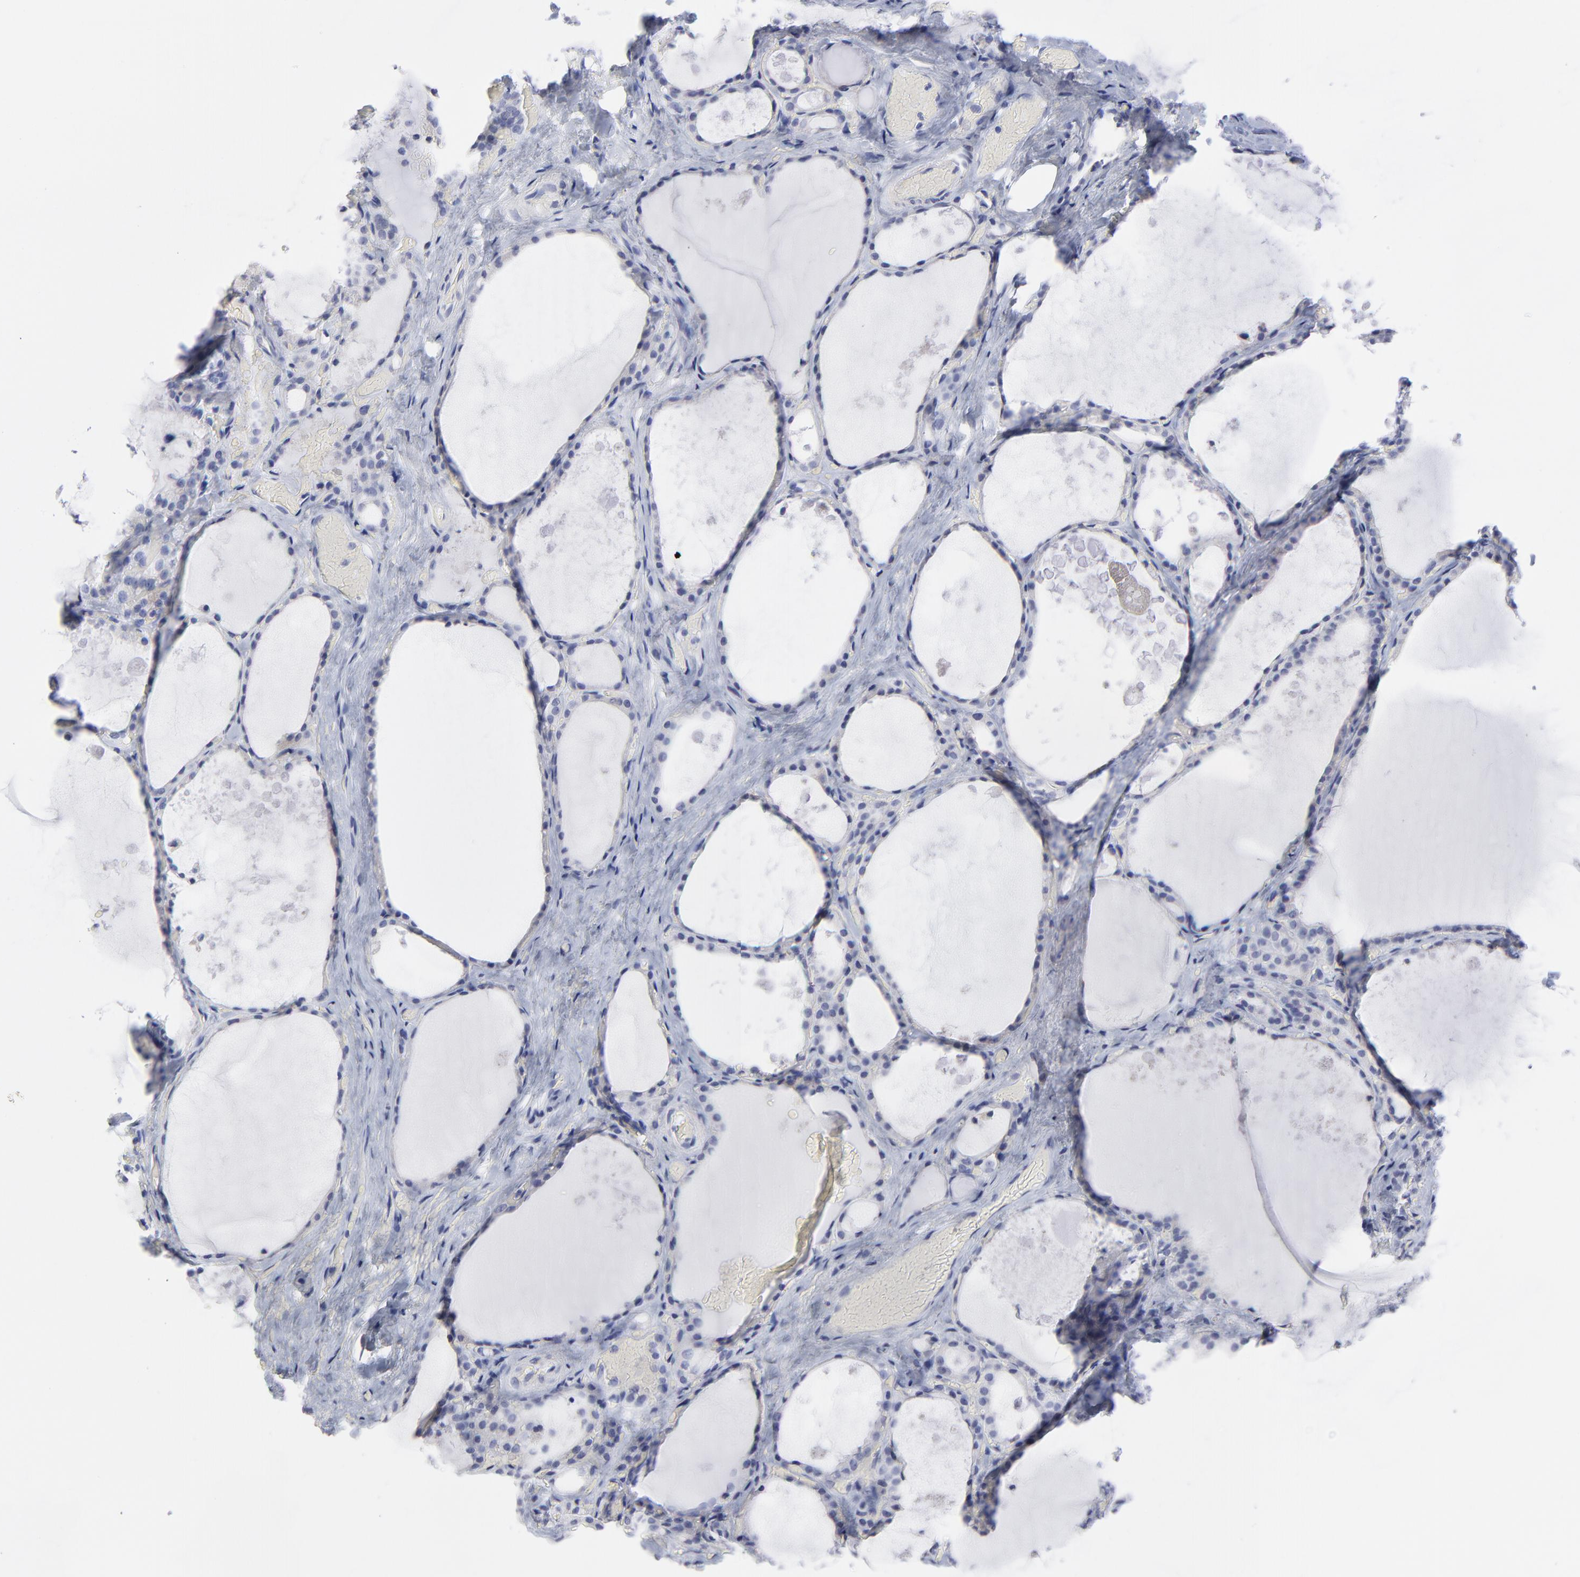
{"staining": {"intensity": "negative", "quantity": "none", "location": "none"}, "tissue": "thyroid gland", "cell_type": "Glandular cells", "image_type": "normal", "snomed": [{"axis": "morphology", "description": "Normal tissue, NOS"}, {"axis": "topography", "description": "Thyroid gland"}], "caption": "Immunohistochemistry (IHC) histopathology image of unremarkable thyroid gland: human thyroid gland stained with DAB (3,3'-diaminobenzidine) displays no significant protein positivity in glandular cells.", "gene": "DUSP9", "patient": {"sex": "male", "age": 61}}